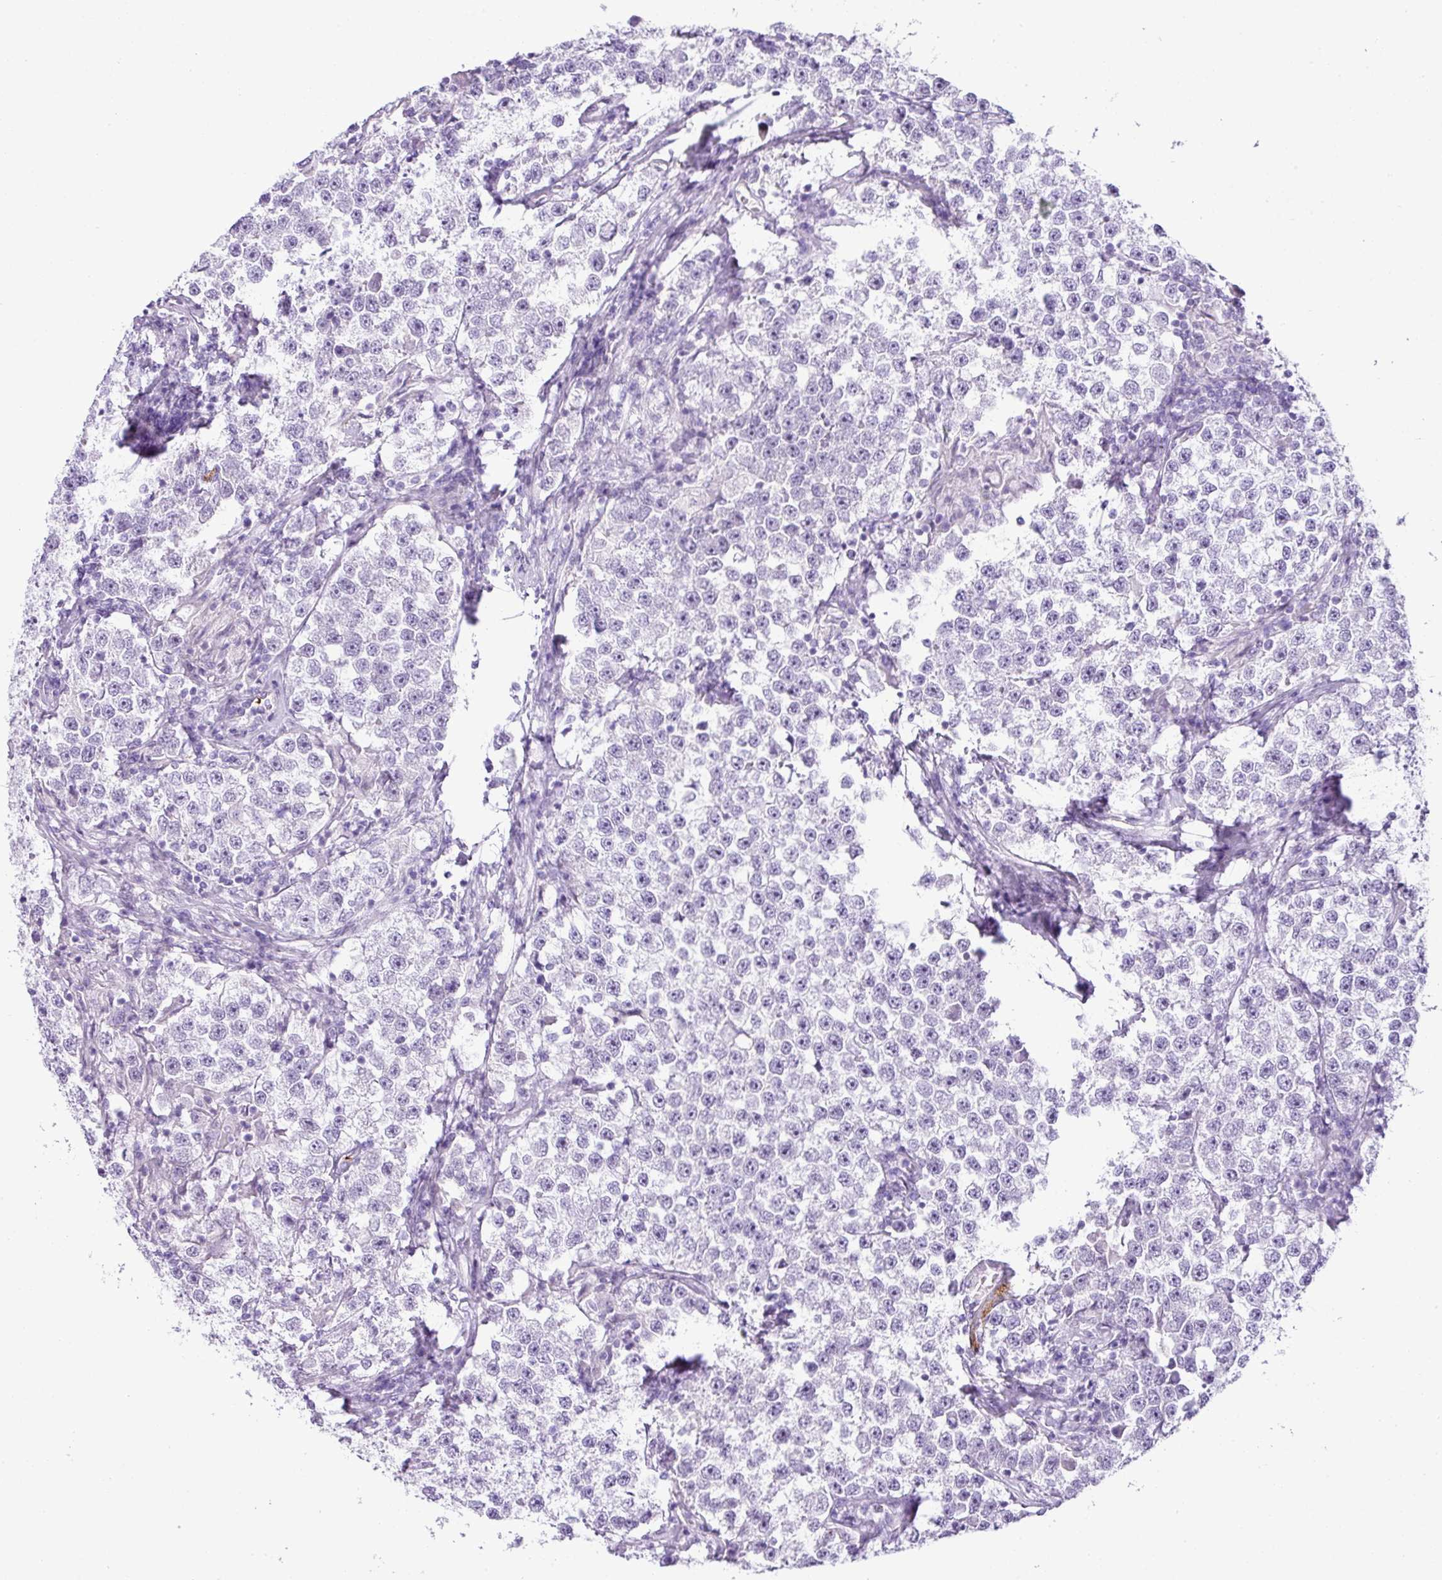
{"staining": {"intensity": "negative", "quantity": "none", "location": "none"}, "tissue": "testis cancer", "cell_type": "Tumor cells", "image_type": "cancer", "snomed": [{"axis": "morphology", "description": "Seminoma, NOS"}, {"axis": "topography", "description": "Testis"}], "caption": "The image exhibits no staining of tumor cells in testis seminoma.", "gene": "CMTM5", "patient": {"sex": "male", "age": 46}}